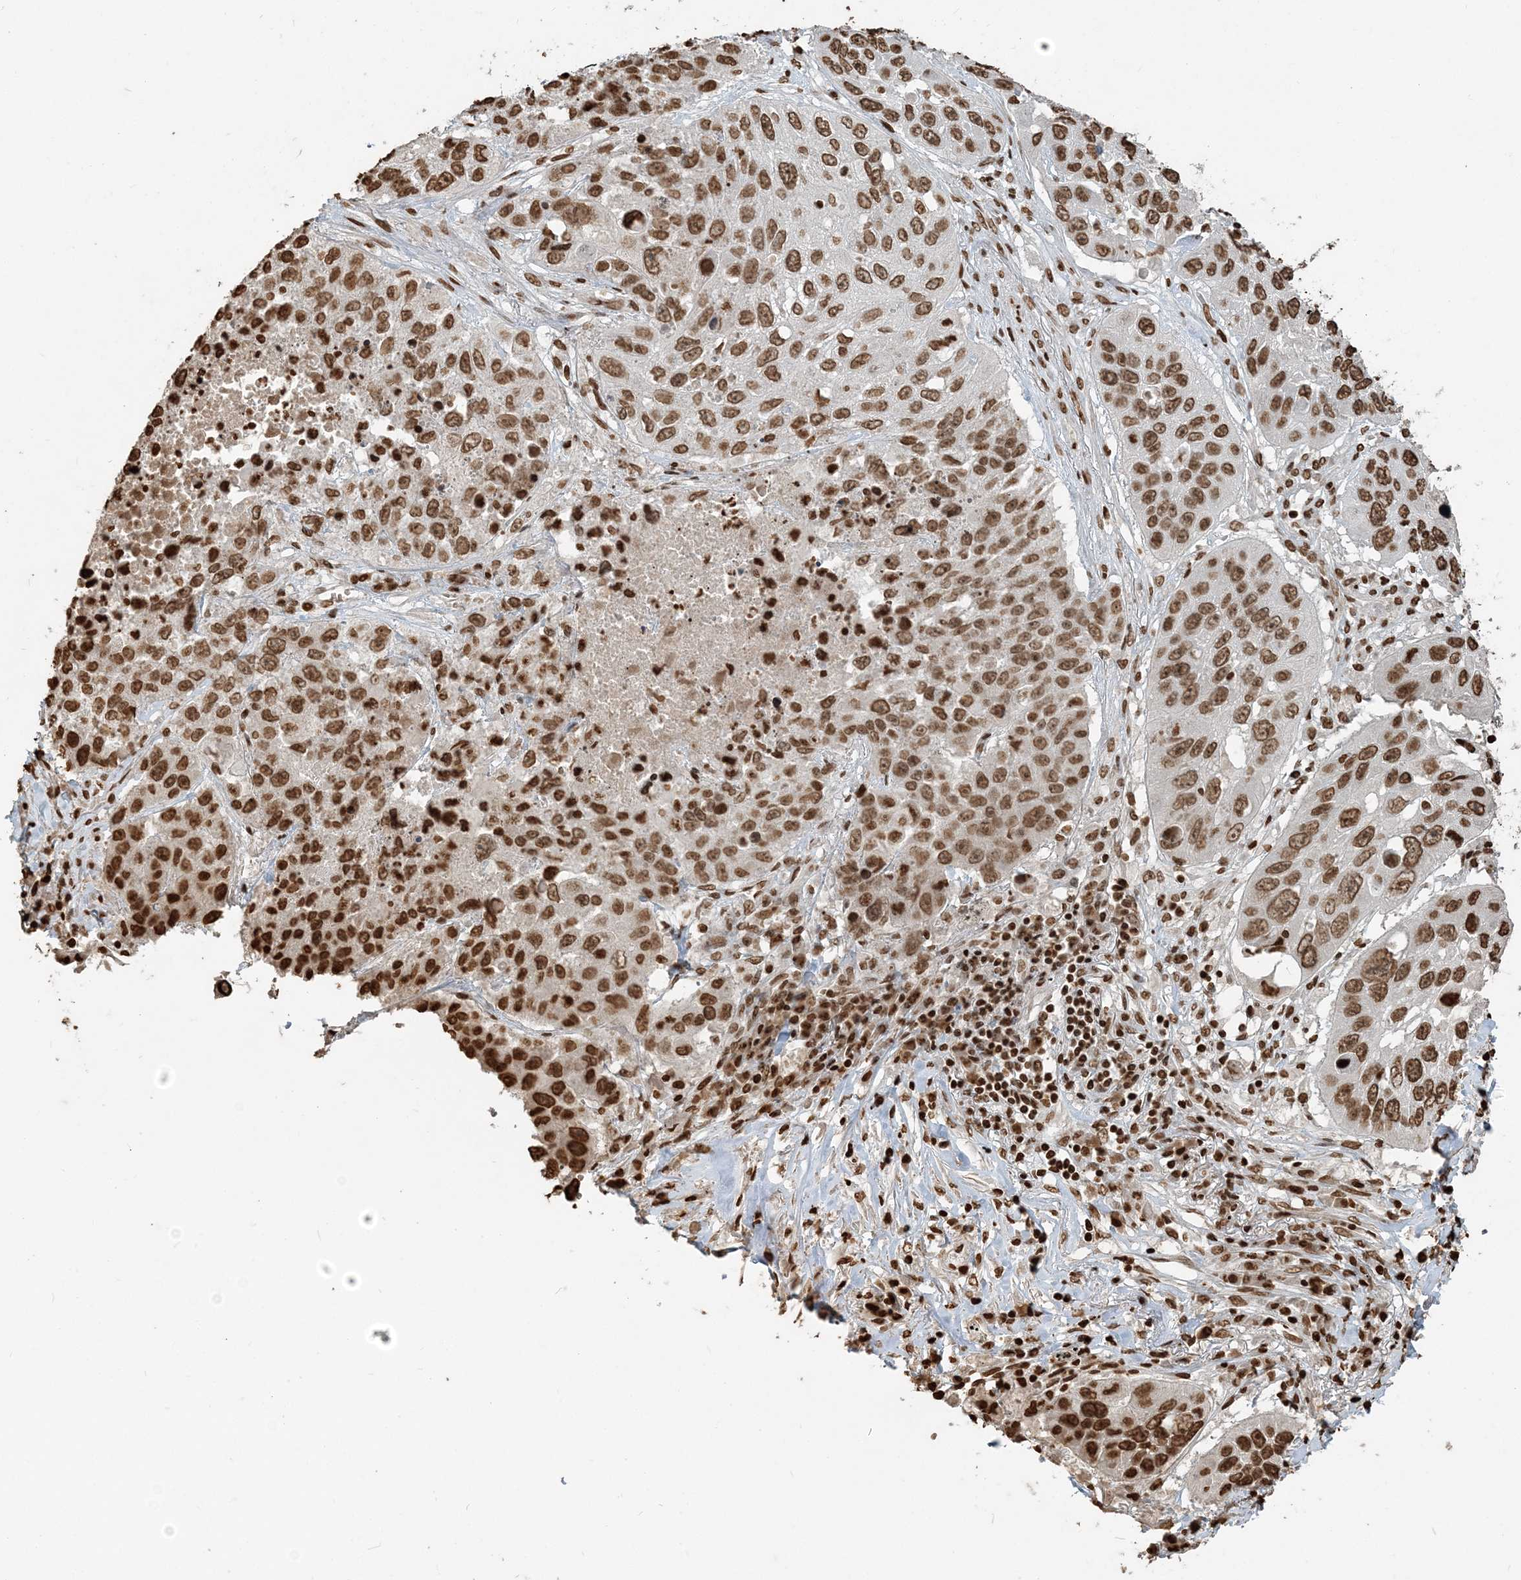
{"staining": {"intensity": "moderate", "quantity": ">75%", "location": "nuclear"}, "tissue": "lung cancer", "cell_type": "Tumor cells", "image_type": "cancer", "snomed": [{"axis": "morphology", "description": "Squamous cell carcinoma, NOS"}, {"axis": "topography", "description": "Lung"}], "caption": "Protein expression by IHC shows moderate nuclear positivity in about >75% of tumor cells in lung cancer. The protein of interest is shown in brown color, while the nuclei are stained blue.", "gene": "H3-3B", "patient": {"sex": "male", "age": 61}}